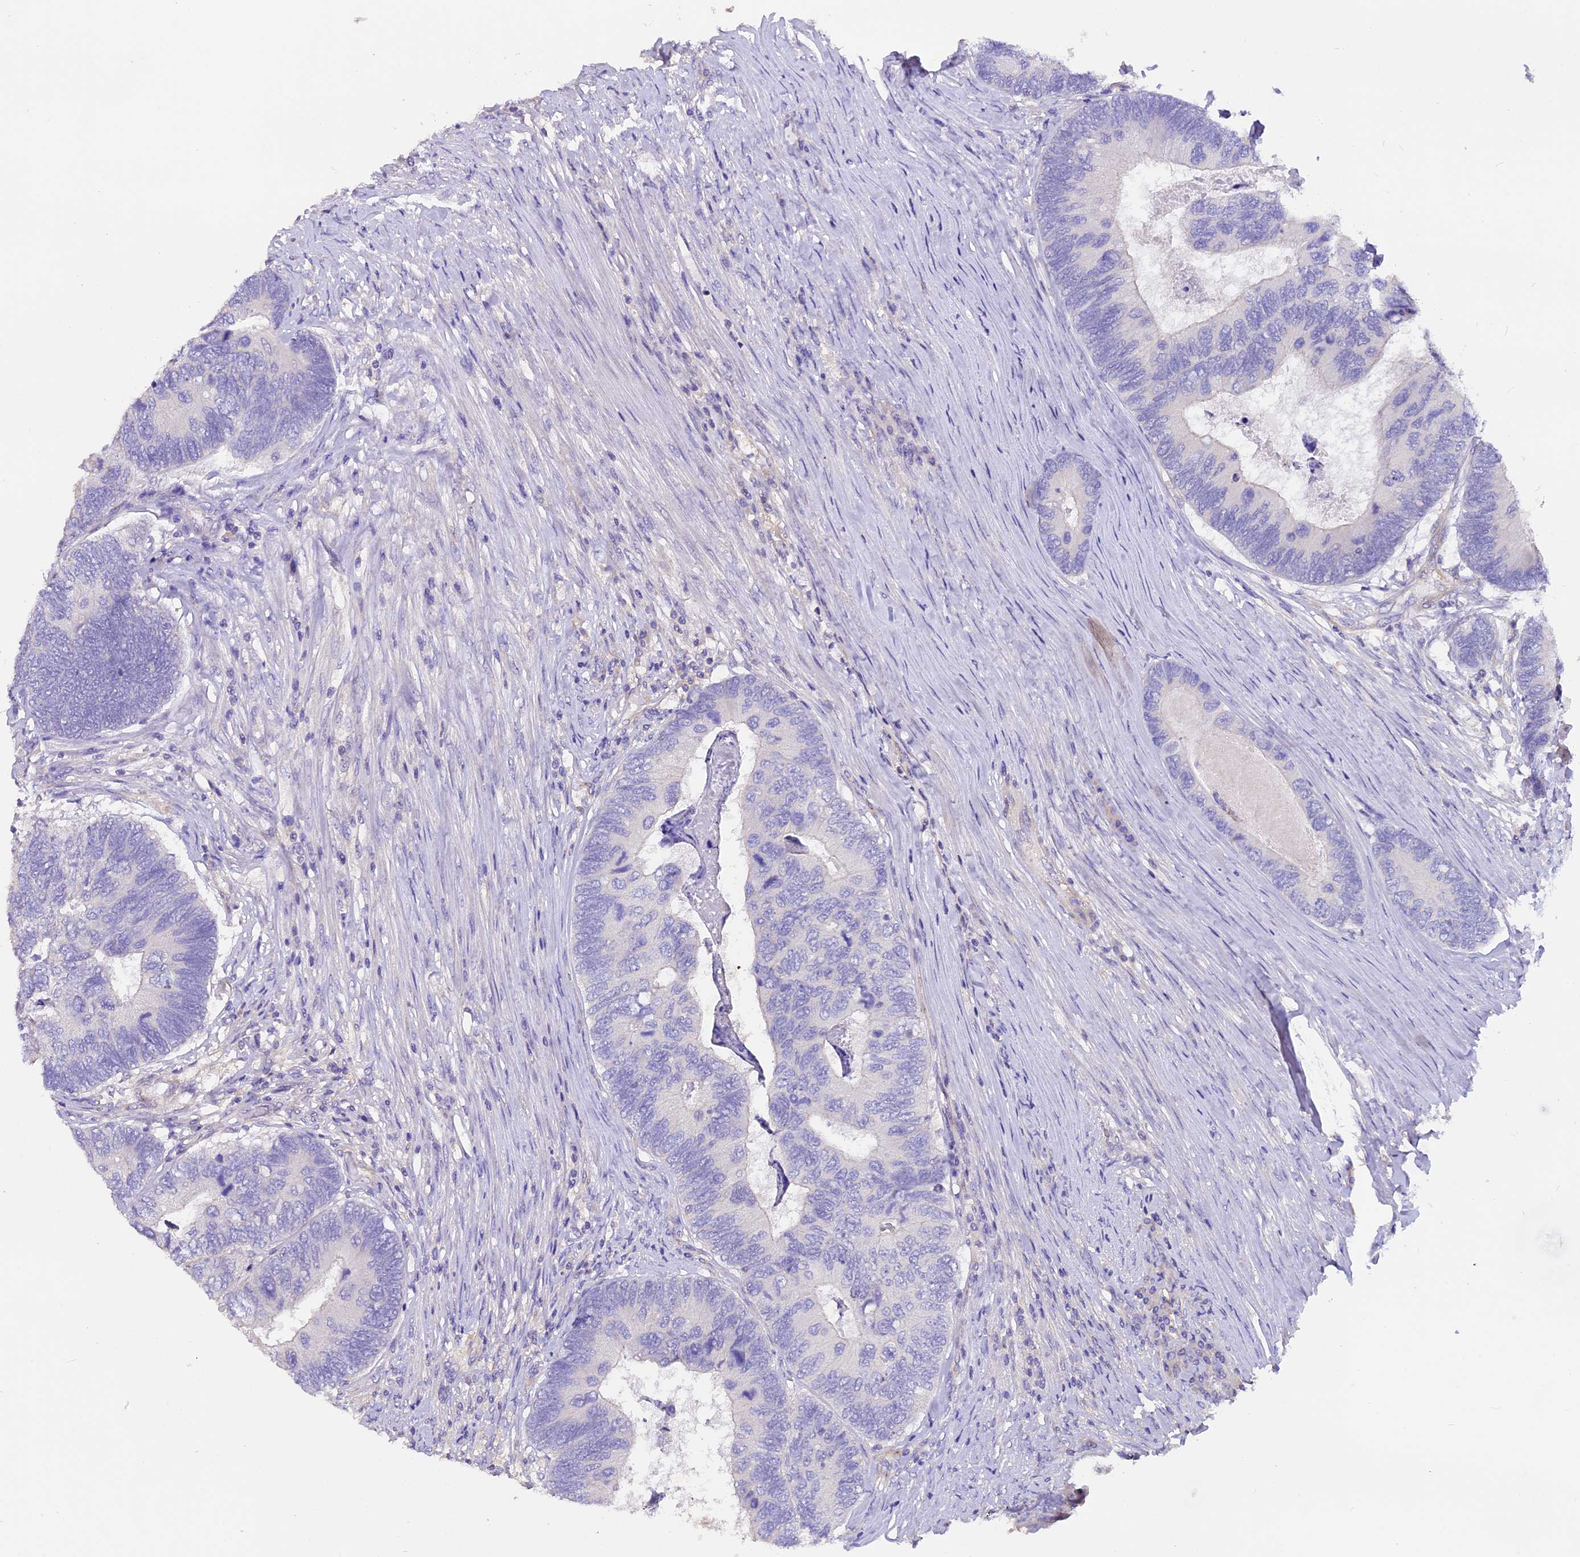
{"staining": {"intensity": "negative", "quantity": "none", "location": "none"}, "tissue": "colorectal cancer", "cell_type": "Tumor cells", "image_type": "cancer", "snomed": [{"axis": "morphology", "description": "Adenocarcinoma, NOS"}, {"axis": "topography", "description": "Colon"}], "caption": "Immunohistochemistry (IHC) histopathology image of human colorectal cancer (adenocarcinoma) stained for a protein (brown), which shows no staining in tumor cells. (DAB (3,3'-diaminobenzidine) immunohistochemistry (IHC) visualized using brightfield microscopy, high magnification).", "gene": "AP3B2", "patient": {"sex": "female", "age": 67}}